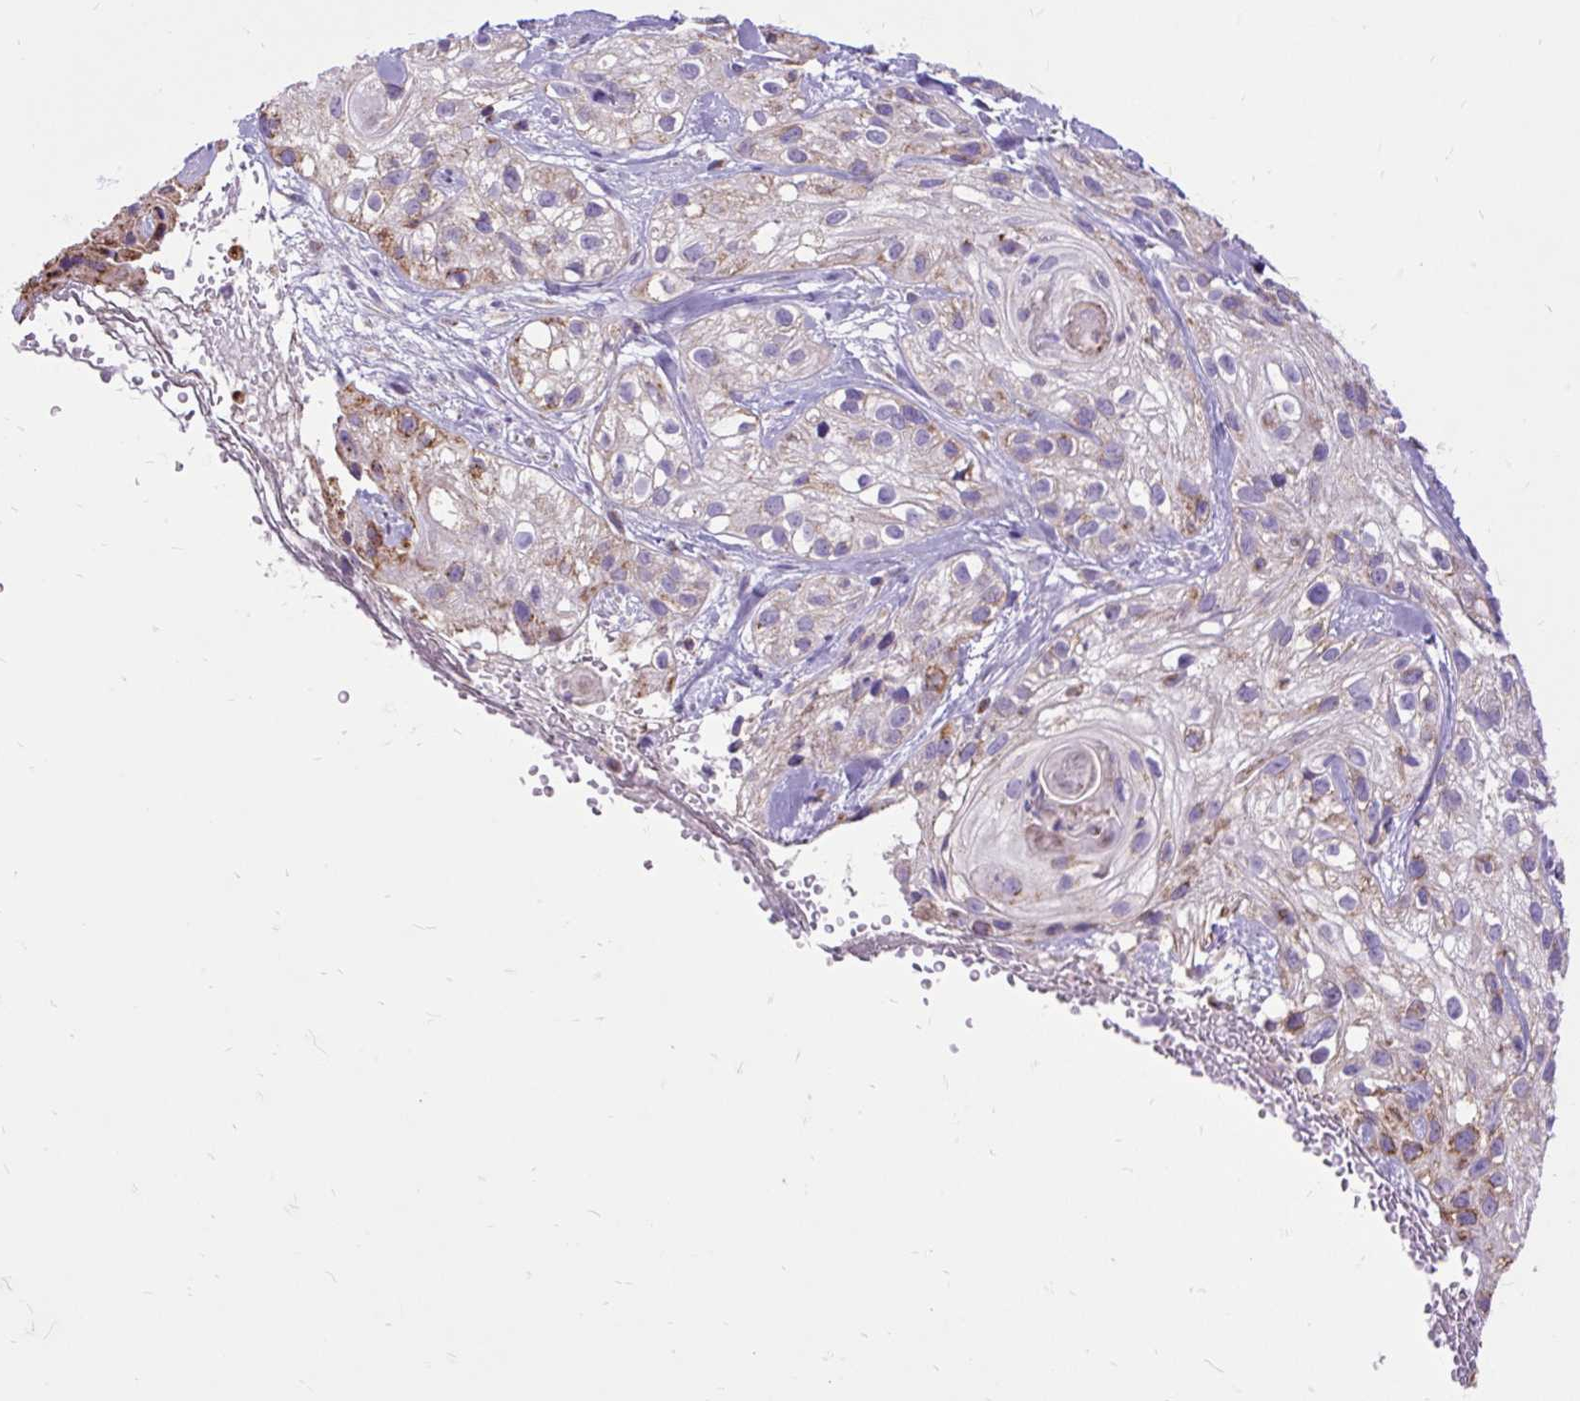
{"staining": {"intensity": "moderate", "quantity": "25%-75%", "location": "cytoplasmic/membranous"}, "tissue": "skin cancer", "cell_type": "Tumor cells", "image_type": "cancer", "snomed": [{"axis": "morphology", "description": "Squamous cell carcinoma, NOS"}, {"axis": "topography", "description": "Skin"}], "caption": "Moderate cytoplasmic/membranous protein staining is identified in about 25%-75% of tumor cells in skin cancer (squamous cell carcinoma). The staining is performed using DAB brown chromogen to label protein expression. The nuclei are counter-stained blue using hematoxylin.", "gene": "TOMM40", "patient": {"sex": "male", "age": 82}}